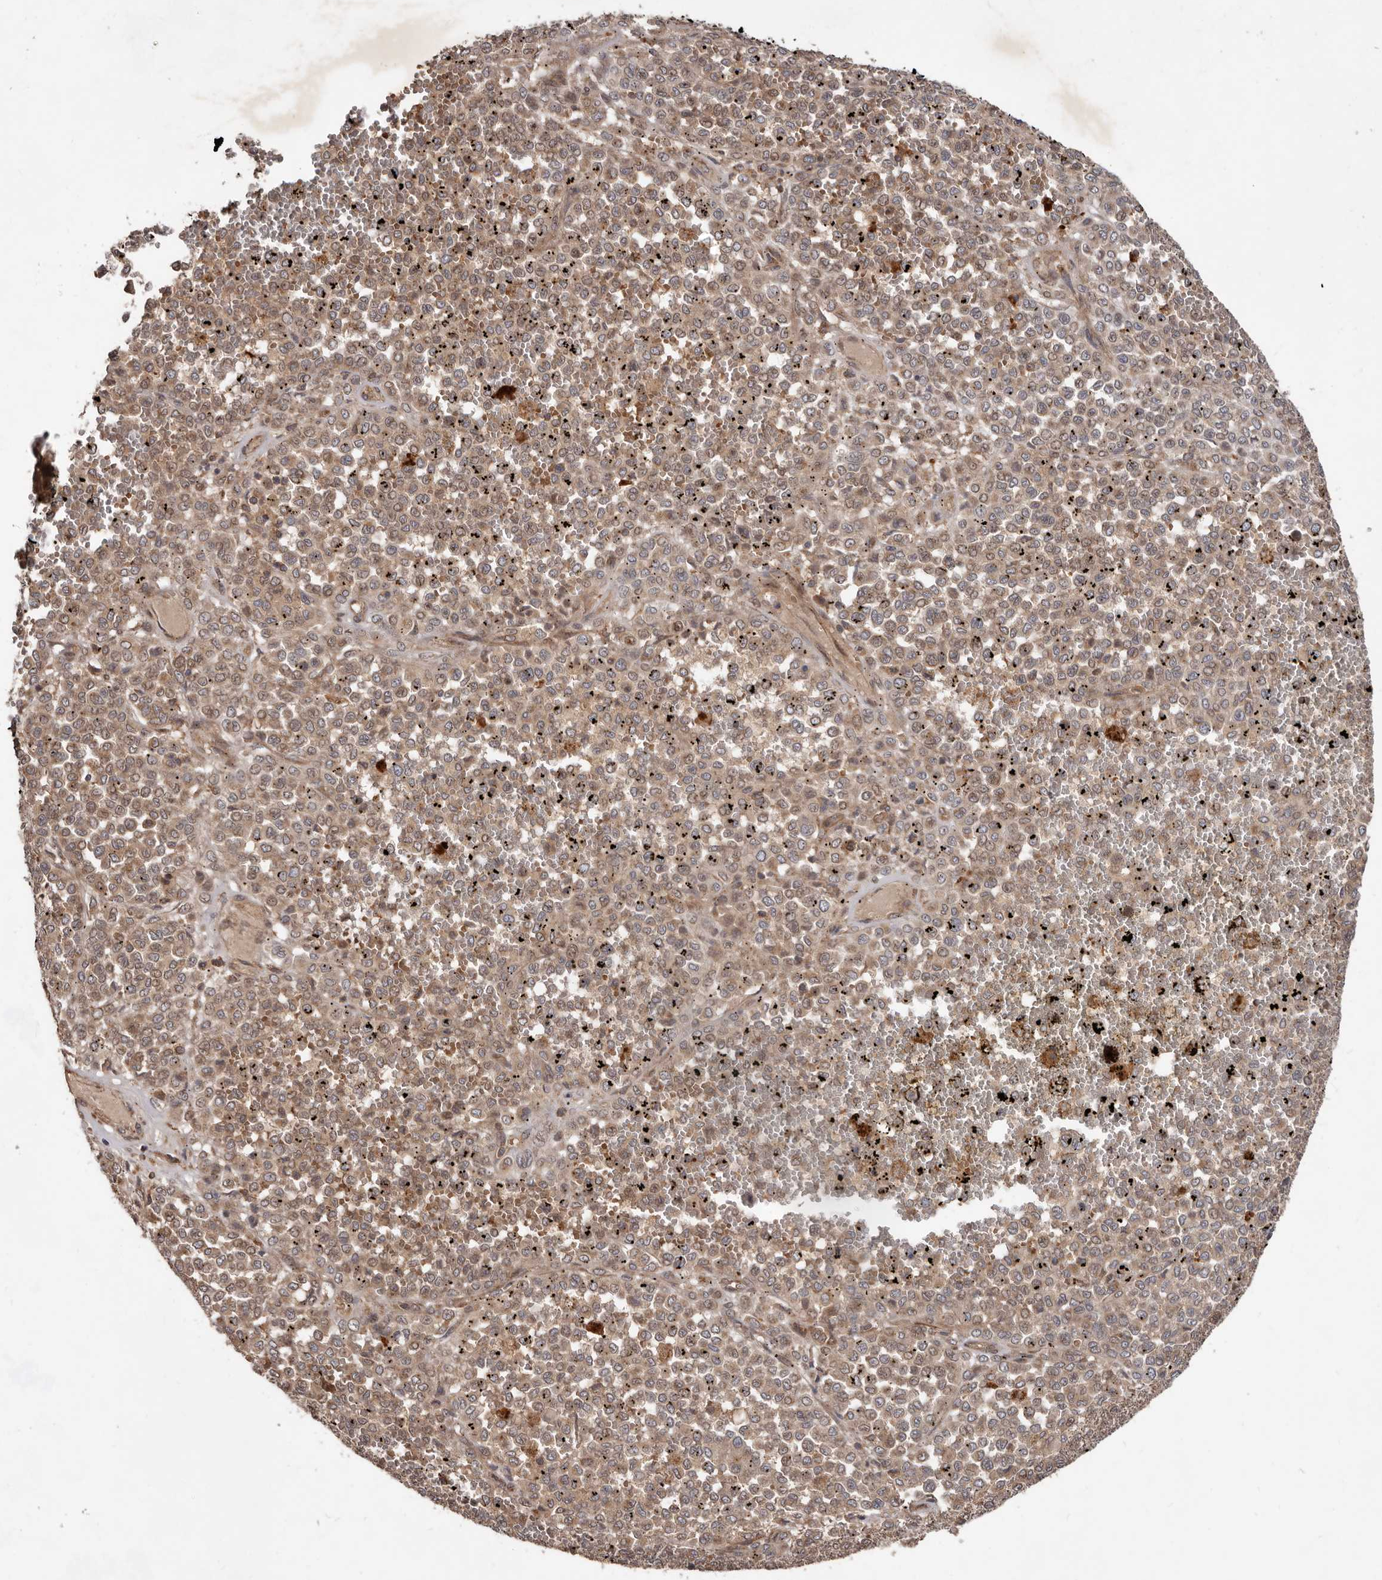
{"staining": {"intensity": "moderate", "quantity": ">75%", "location": "cytoplasmic/membranous"}, "tissue": "melanoma", "cell_type": "Tumor cells", "image_type": "cancer", "snomed": [{"axis": "morphology", "description": "Malignant melanoma, Metastatic site"}, {"axis": "topography", "description": "Pancreas"}], "caption": "Malignant melanoma (metastatic site) stained with a brown dye exhibits moderate cytoplasmic/membranous positive staining in approximately >75% of tumor cells.", "gene": "STK36", "patient": {"sex": "female", "age": 30}}